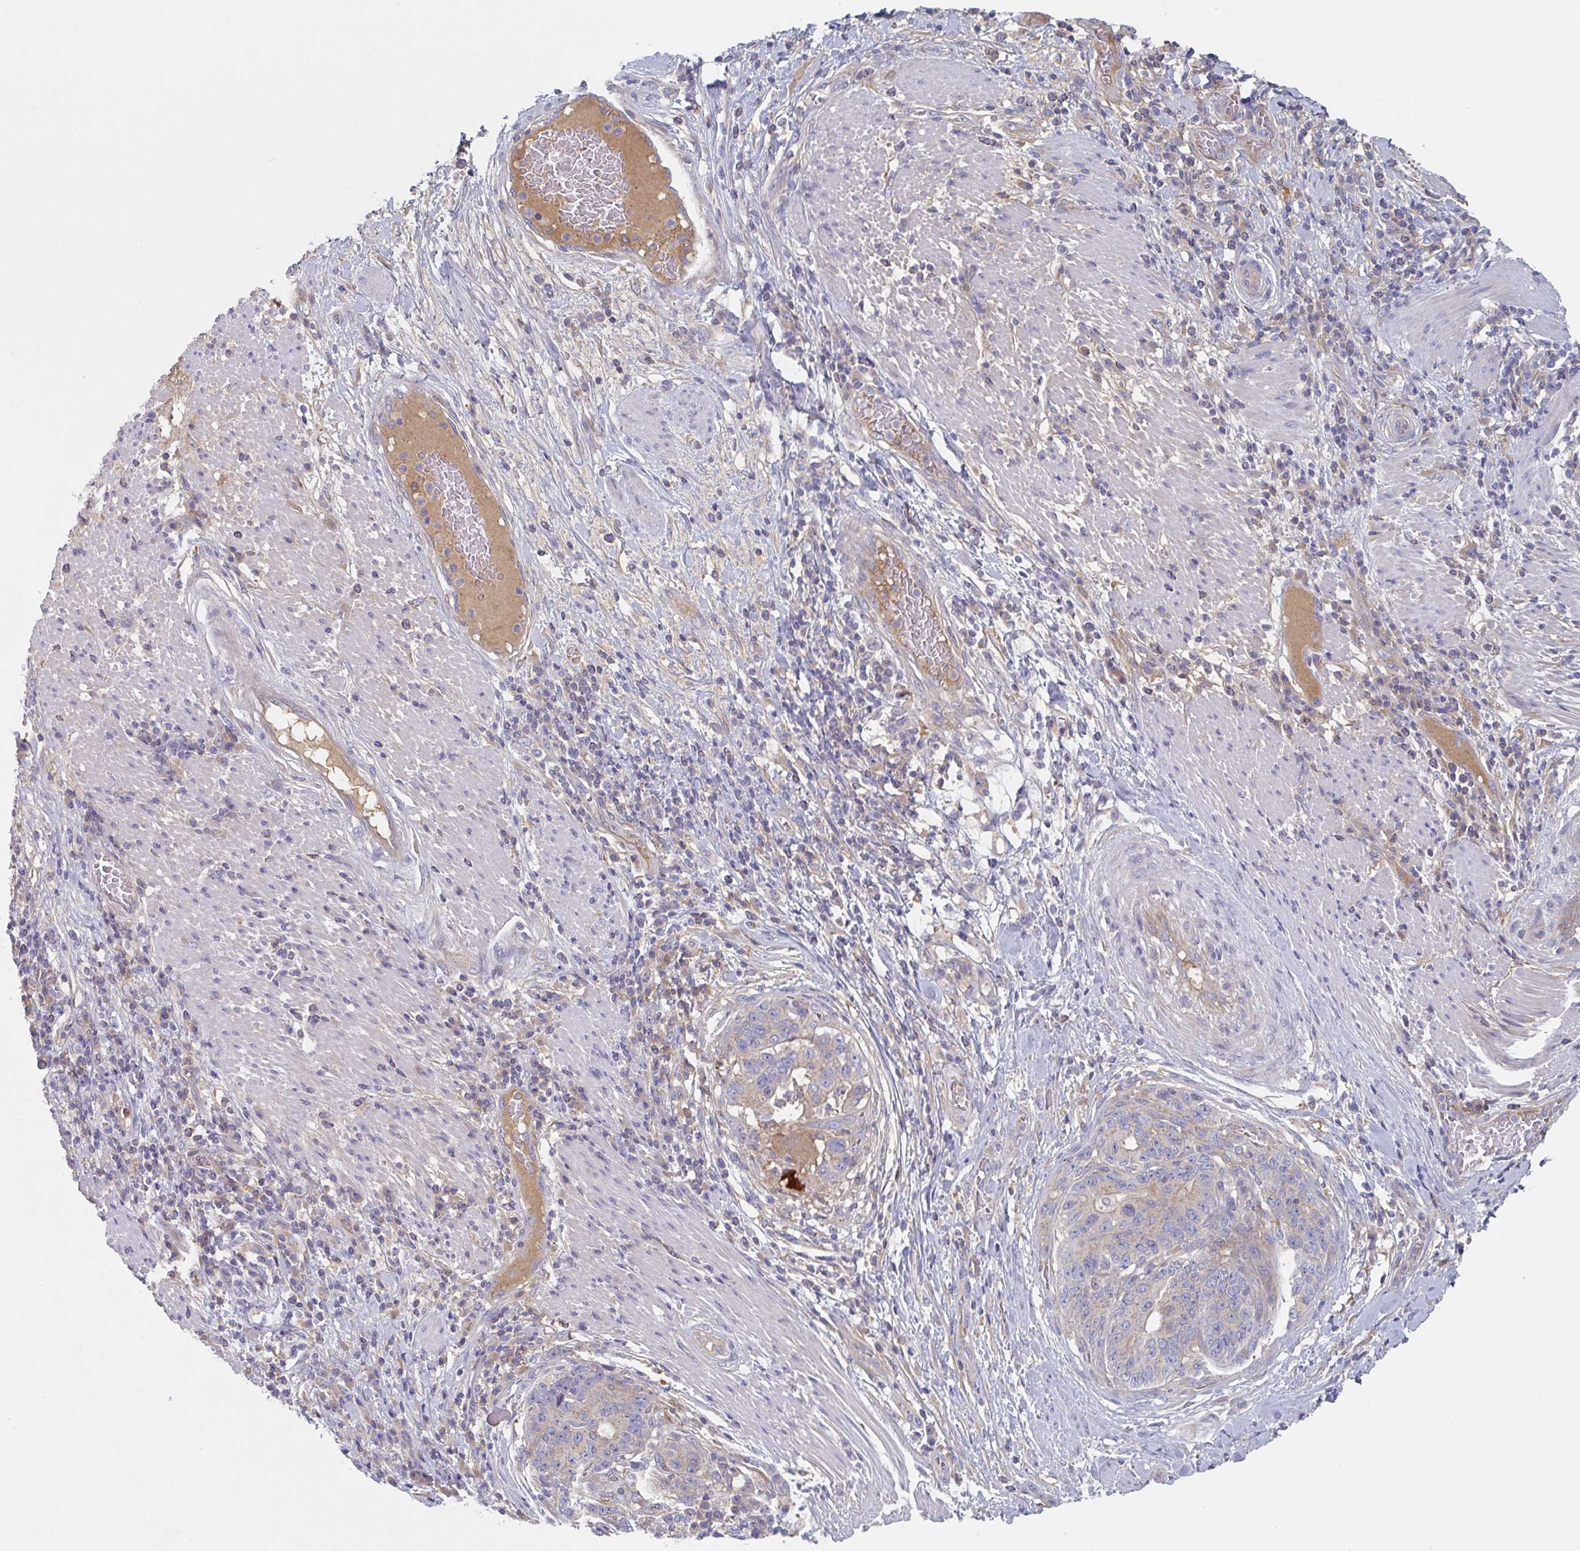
{"staining": {"intensity": "weak", "quantity": "<25%", "location": "cytoplasmic/membranous"}, "tissue": "stomach cancer", "cell_type": "Tumor cells", "image_type": "cancer", "snomed": [{"axis": "morphology", "description": "Normal tissue, NOS"}, {"axis": "morphology", "description": "Adenocarcinoma, NOS"}, {"axis": "topography", "description": "Stomach"}], "caption": "Tumor cells are negative for brown protein staining in stomach cancer (adenocarcinoma). (DAB immunohistochemistry (IHC) visualized using brightfield microscopy, high magnification).", "gene": "AMPD2", "patient": {"sex": "female", "age": 64}}